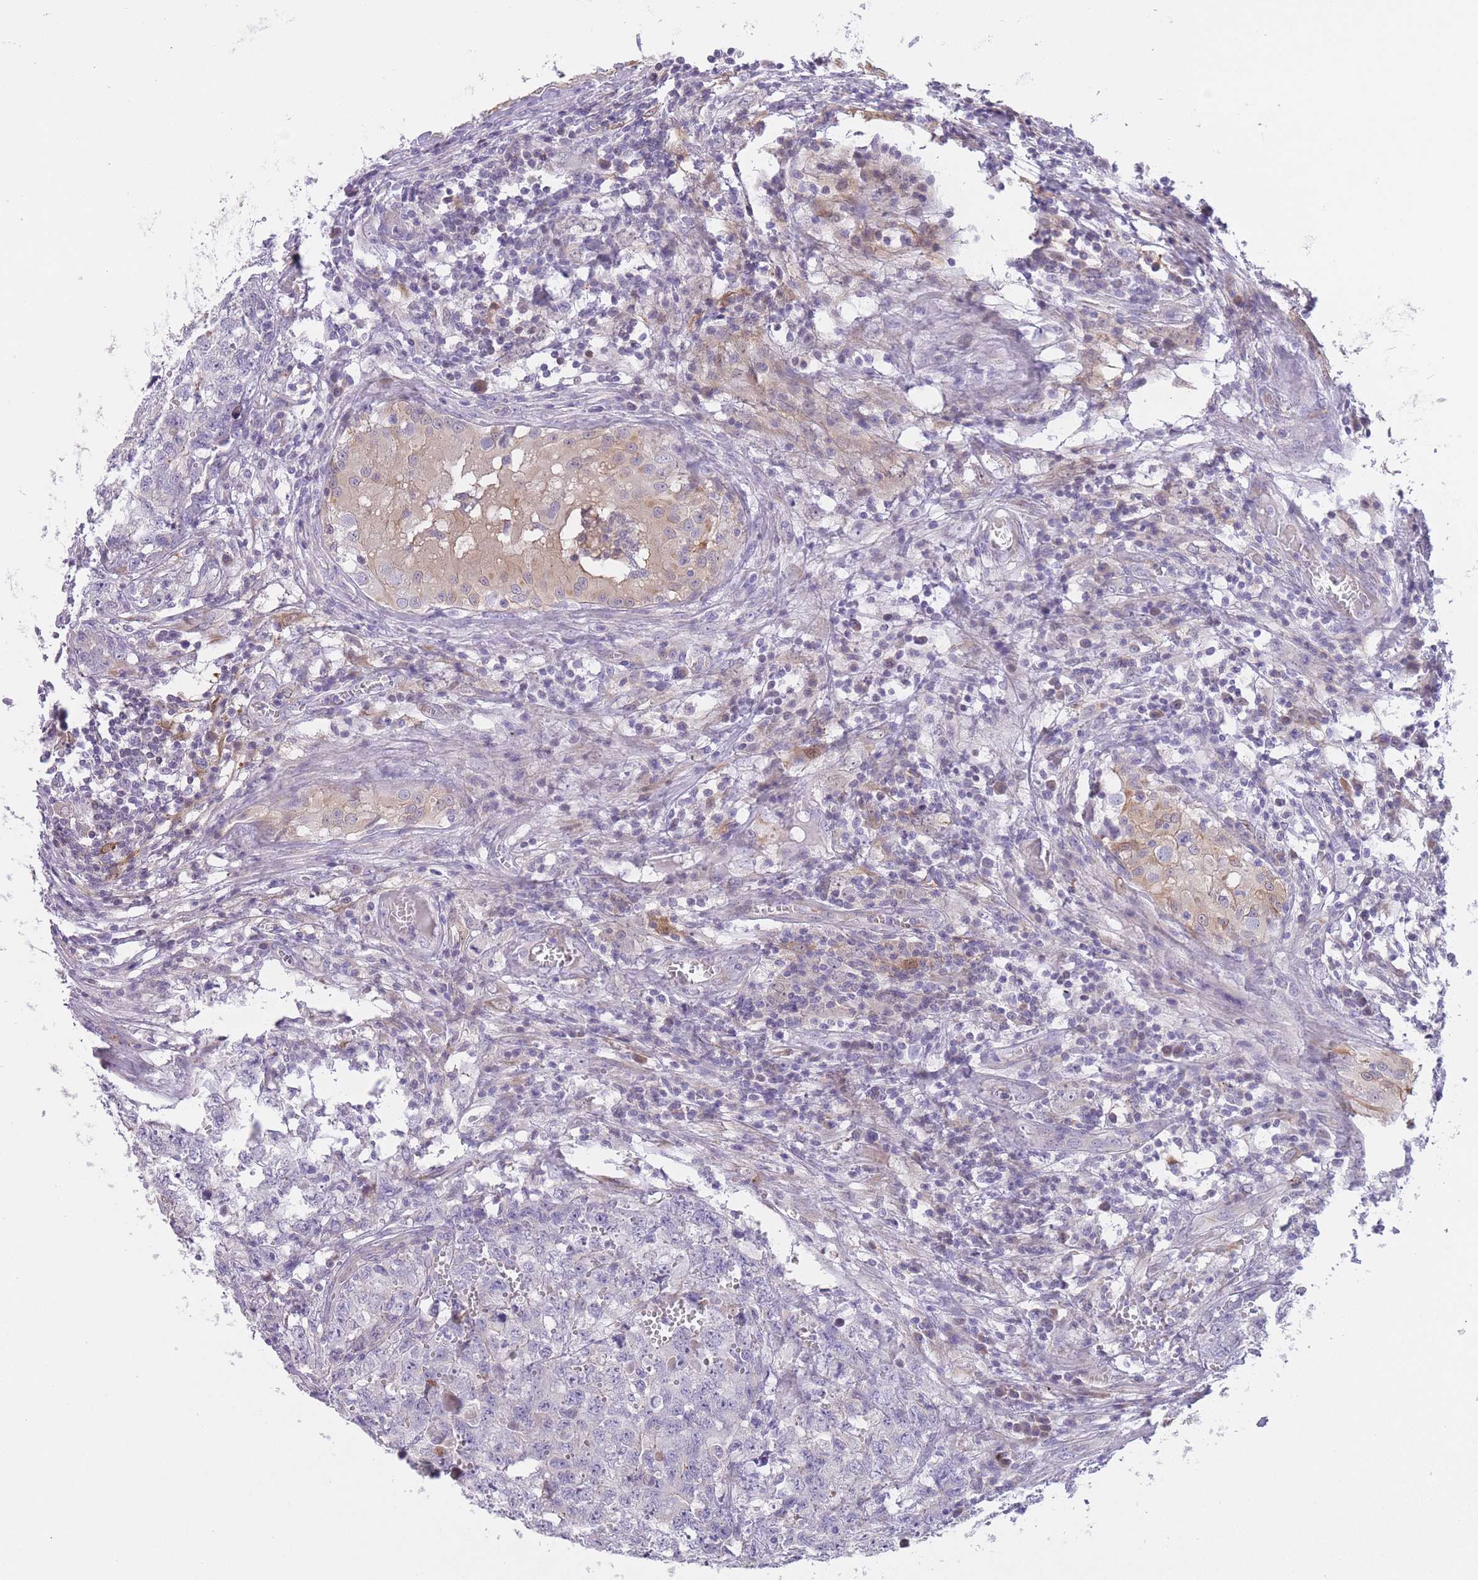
{"staining": {"intensity": "negative", "quantity": "none", "location": "none"}, "tissue": "testis cancer", "cell_type": "Tumor cells", "image_type": "cancer", "snomed": [{"axis": "morphology", "description": "Carcinoma, Embryonal, NOS"}, {"axis": "topography", "description": "Testis"}], "caption": "DAB (3,3'-diaminobenzidine) immunohistochemical staining of testis embryonal carcinoma reveals no significant expression in tumor cells.", "gene": "IMPG1", "patient": {"sex": "male", "age": 31}}